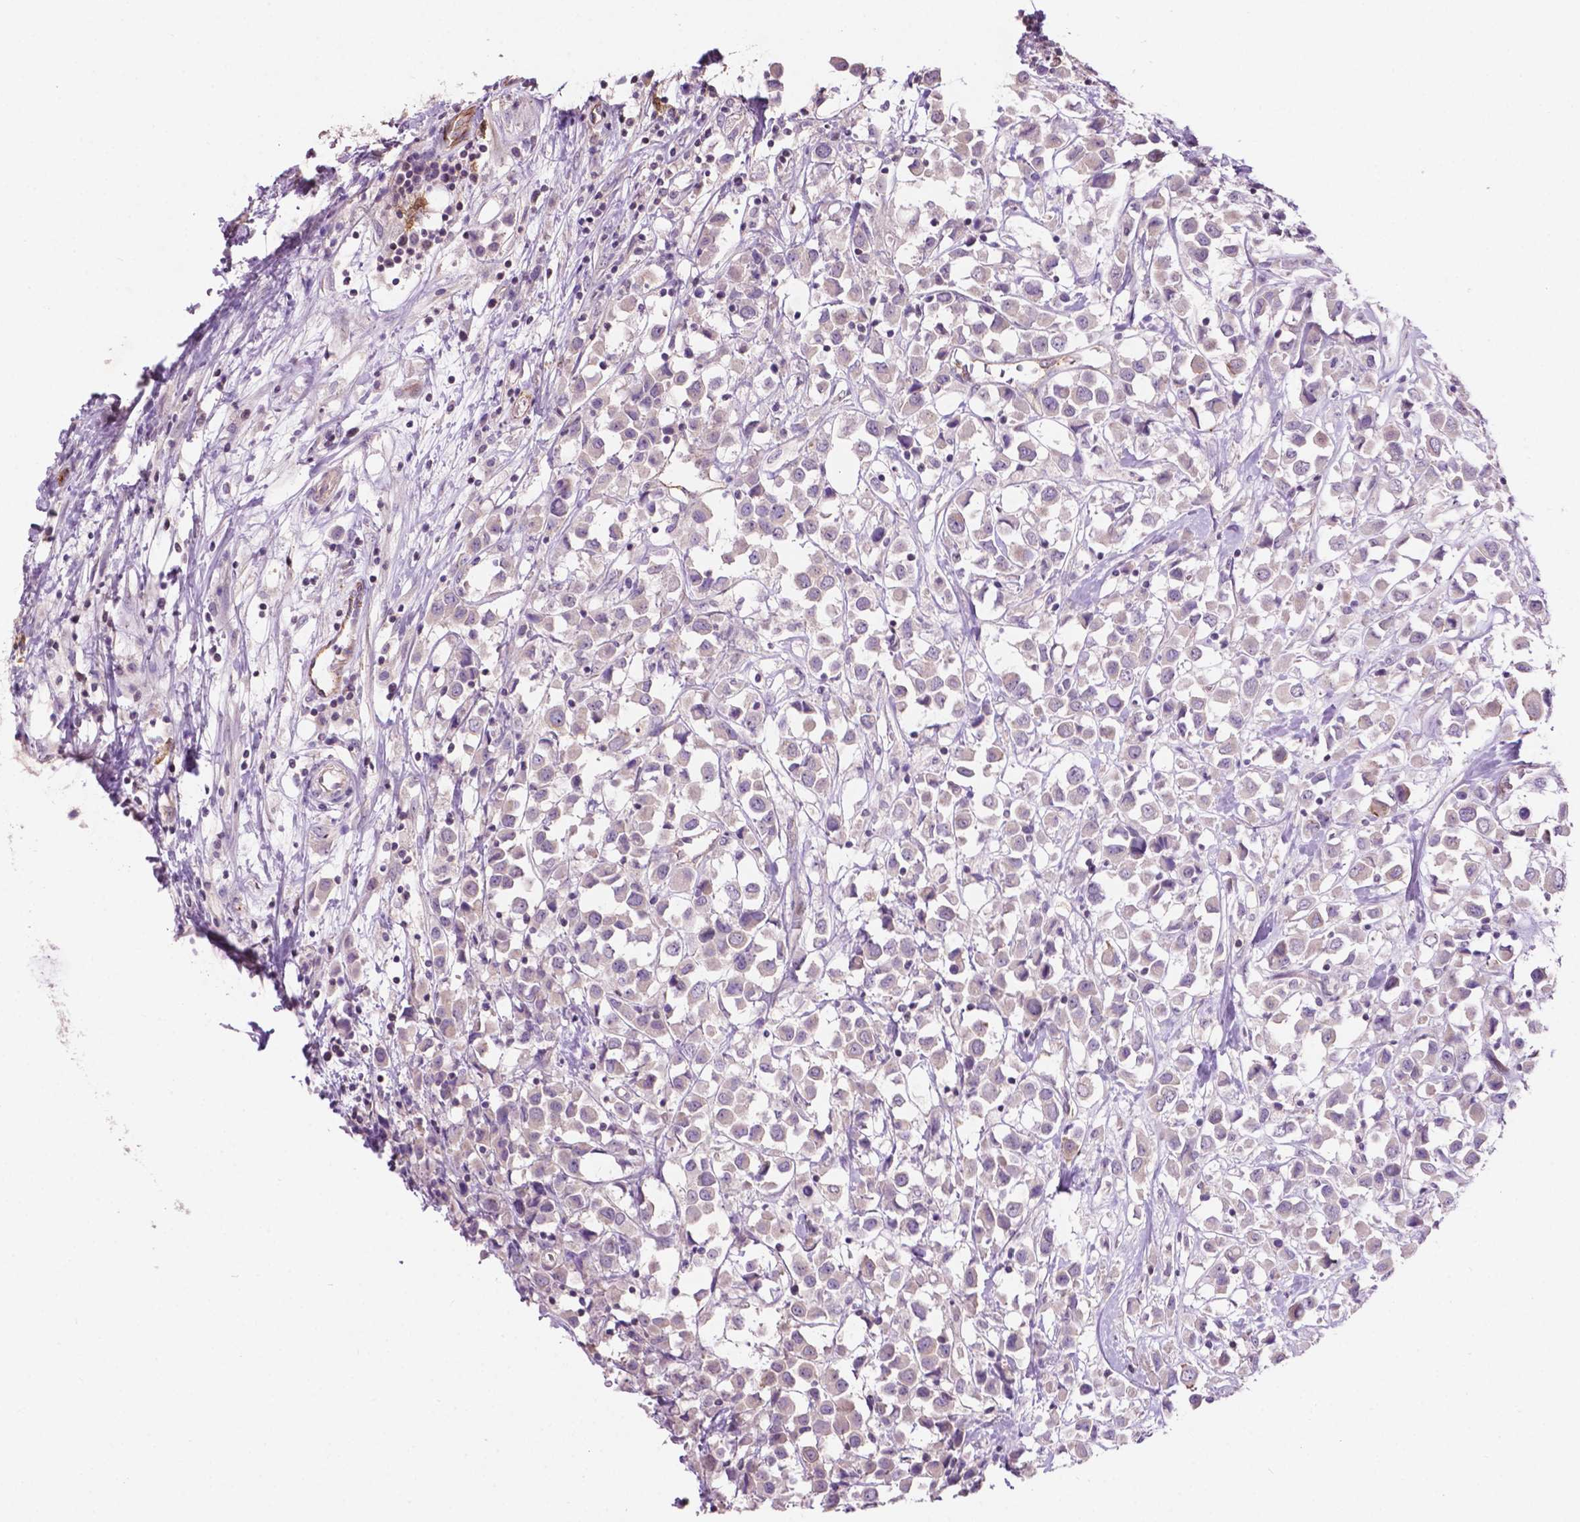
{"staining": {"intensity": "negative", "quantity": "none", "location": "none"}, "tissue": "breast cancer", "cell_type": "Tumor cells", "image_type": "cancer", "snomed": [{"axis": "morphology", "description": "Duct carcinoma"}, {"axis": "topography", "description": "Breast"}], "caption": "IHC of breast cancer (infiltrating ductal carcinoma) shows no expression in tumor cells.", "gene": "ARL5C", "patient": {"sex": "female", "age": 61}}